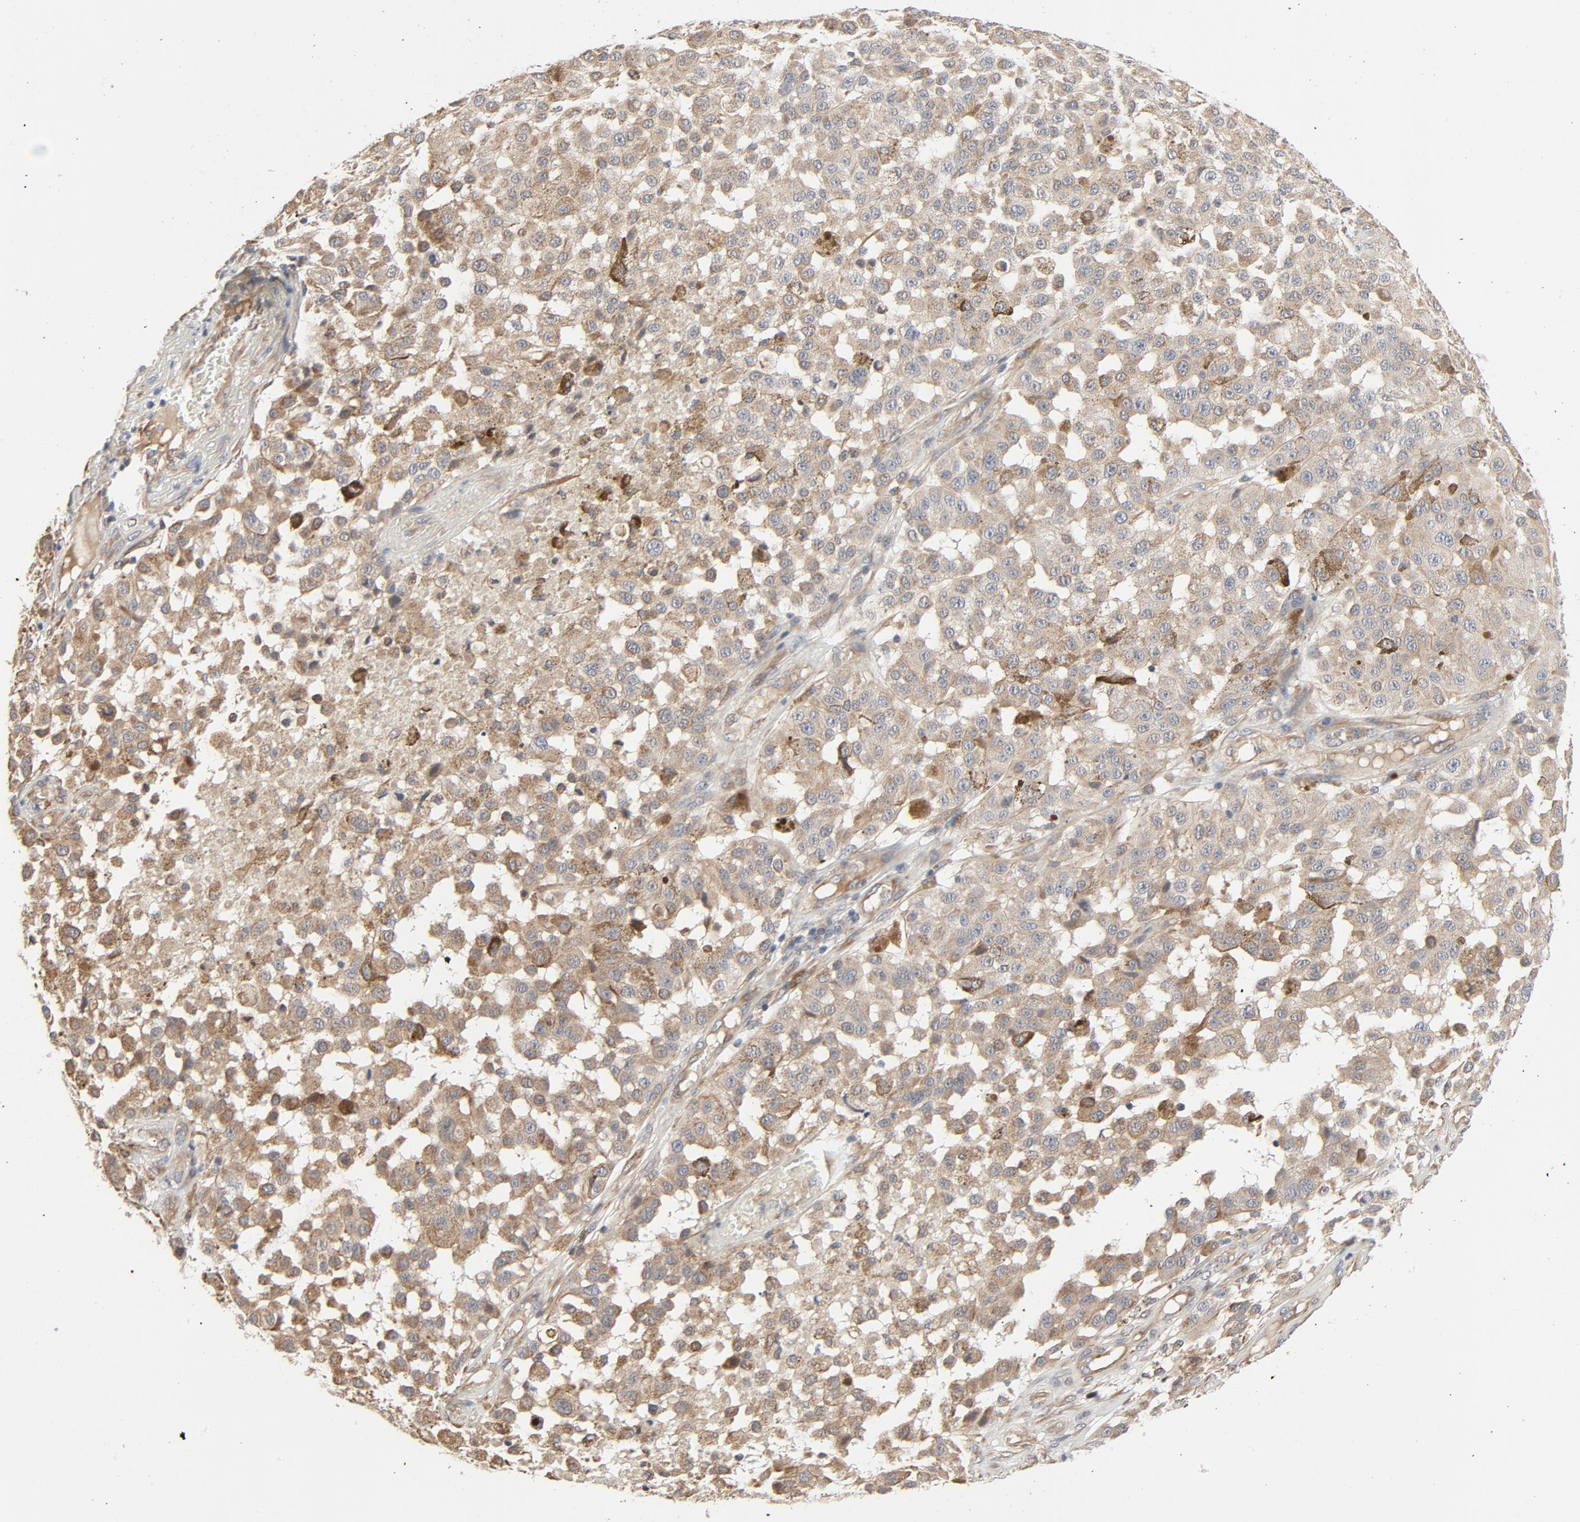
{"staining": {"intensity": "moderate", "quantity": ">75%", "location": "cytoplasmic/membranous"}, "tissue": "melanoma", "cell_type": "Tumor cells", "image_type": "cancer", "snomed": [{"axis": "morphology", "description": "Malignant melanoma, NOS"}, {"axis": "topography", "description": "Skin"}], "caption": "A micrograph of human melanoma stained for a protein reveals moderate cytoplasmic/membranous brown staining in tumor cells.", "gene": "TRIOBP", "patient": {"sex": "female", "age": 64}}